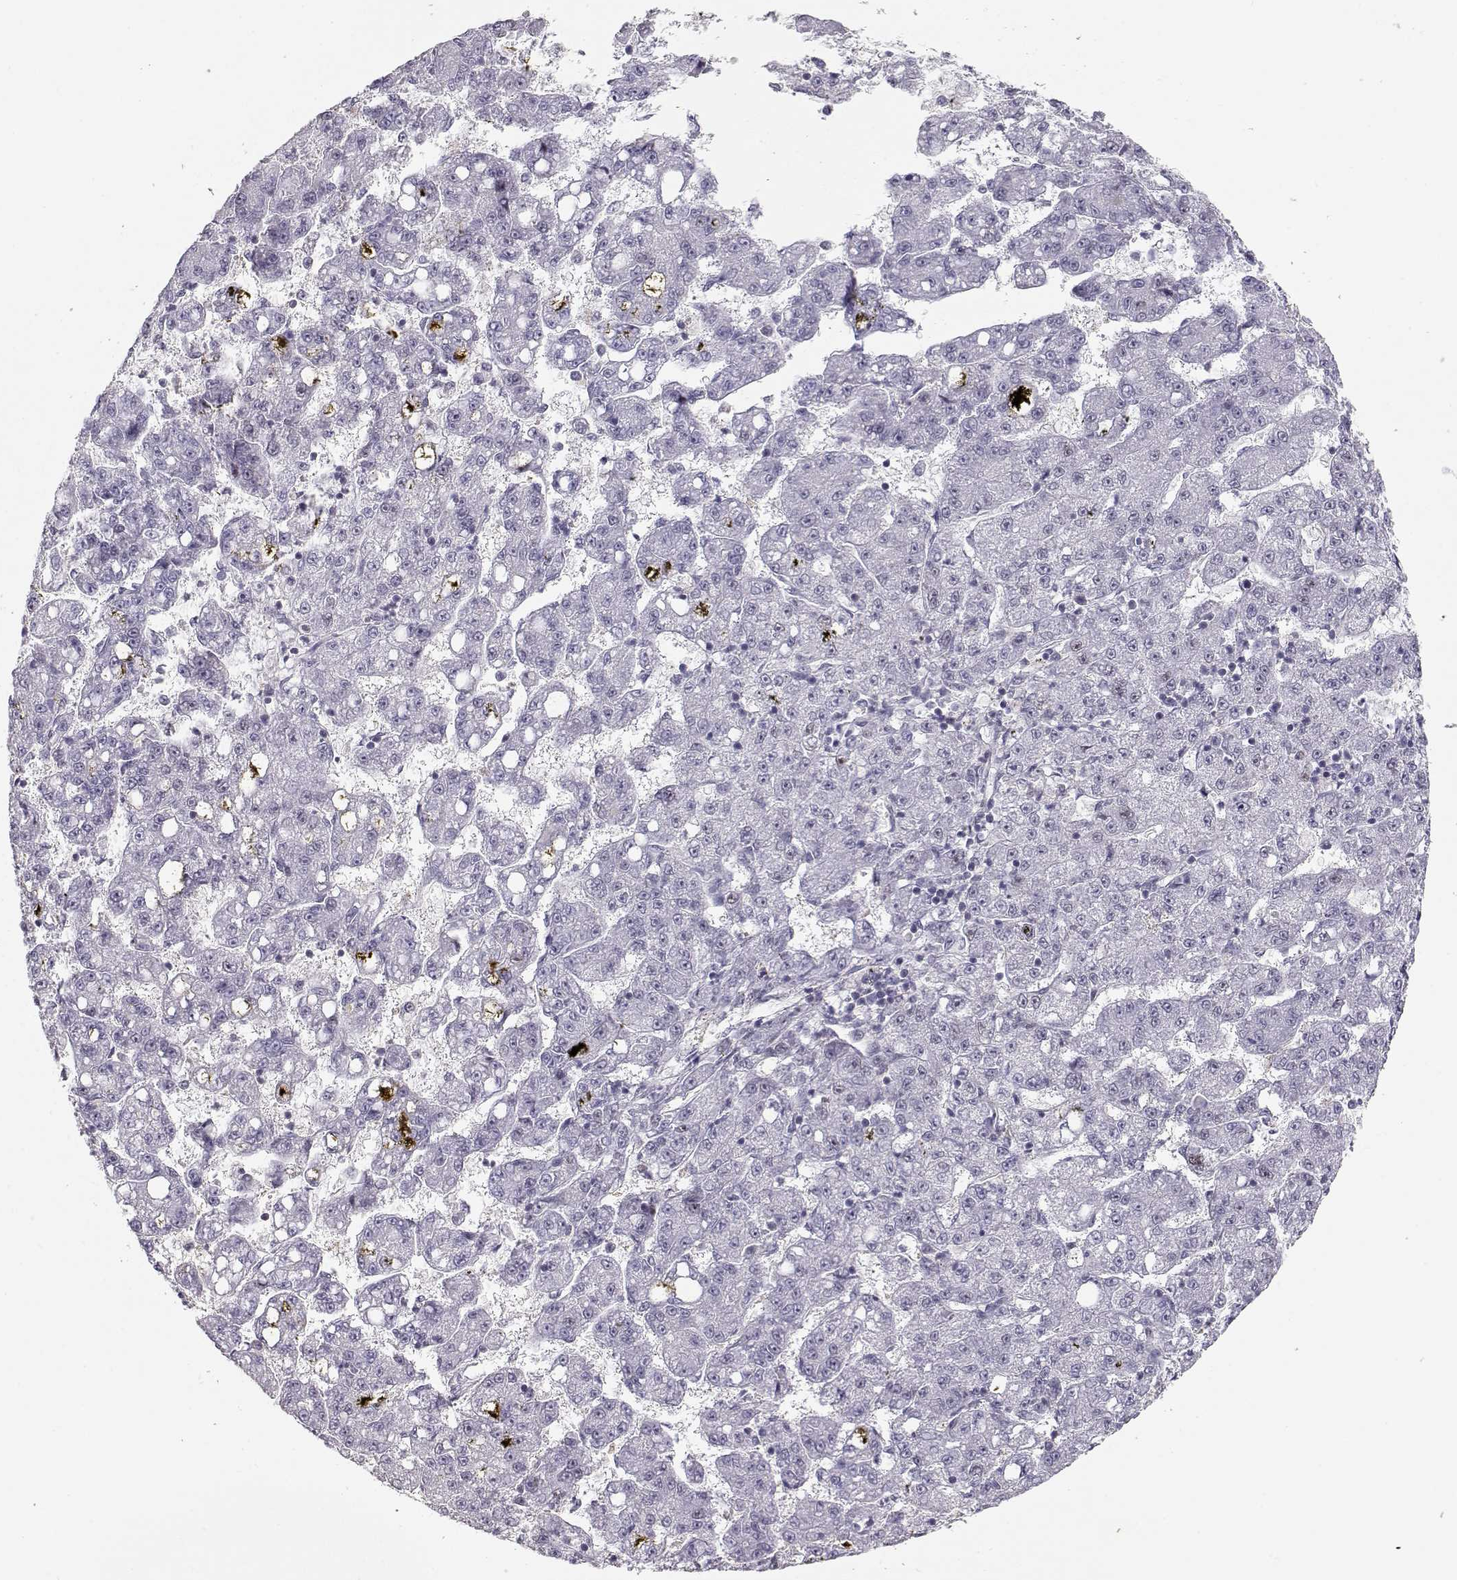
{"staining": {"intensity": "negative", "quantity": "none", "location": "none"}, "tissue": "liver cancer", "cell_type": "Tumor cells", "image_type": "cancer", "snomed": [{"axis": "morphology", "description": "Carcinoma, Hepatocellular, NOS"}, {"axis": "topography", "description": "Liver"}], "caption": "Human hepatocellular carcinoma (liver) stained for a protein using immunohistochemistry (IHC) exhibits no expression in tumor cells.", "gene": "TEPP", "patient": {"sex": "female", "age": 65}}